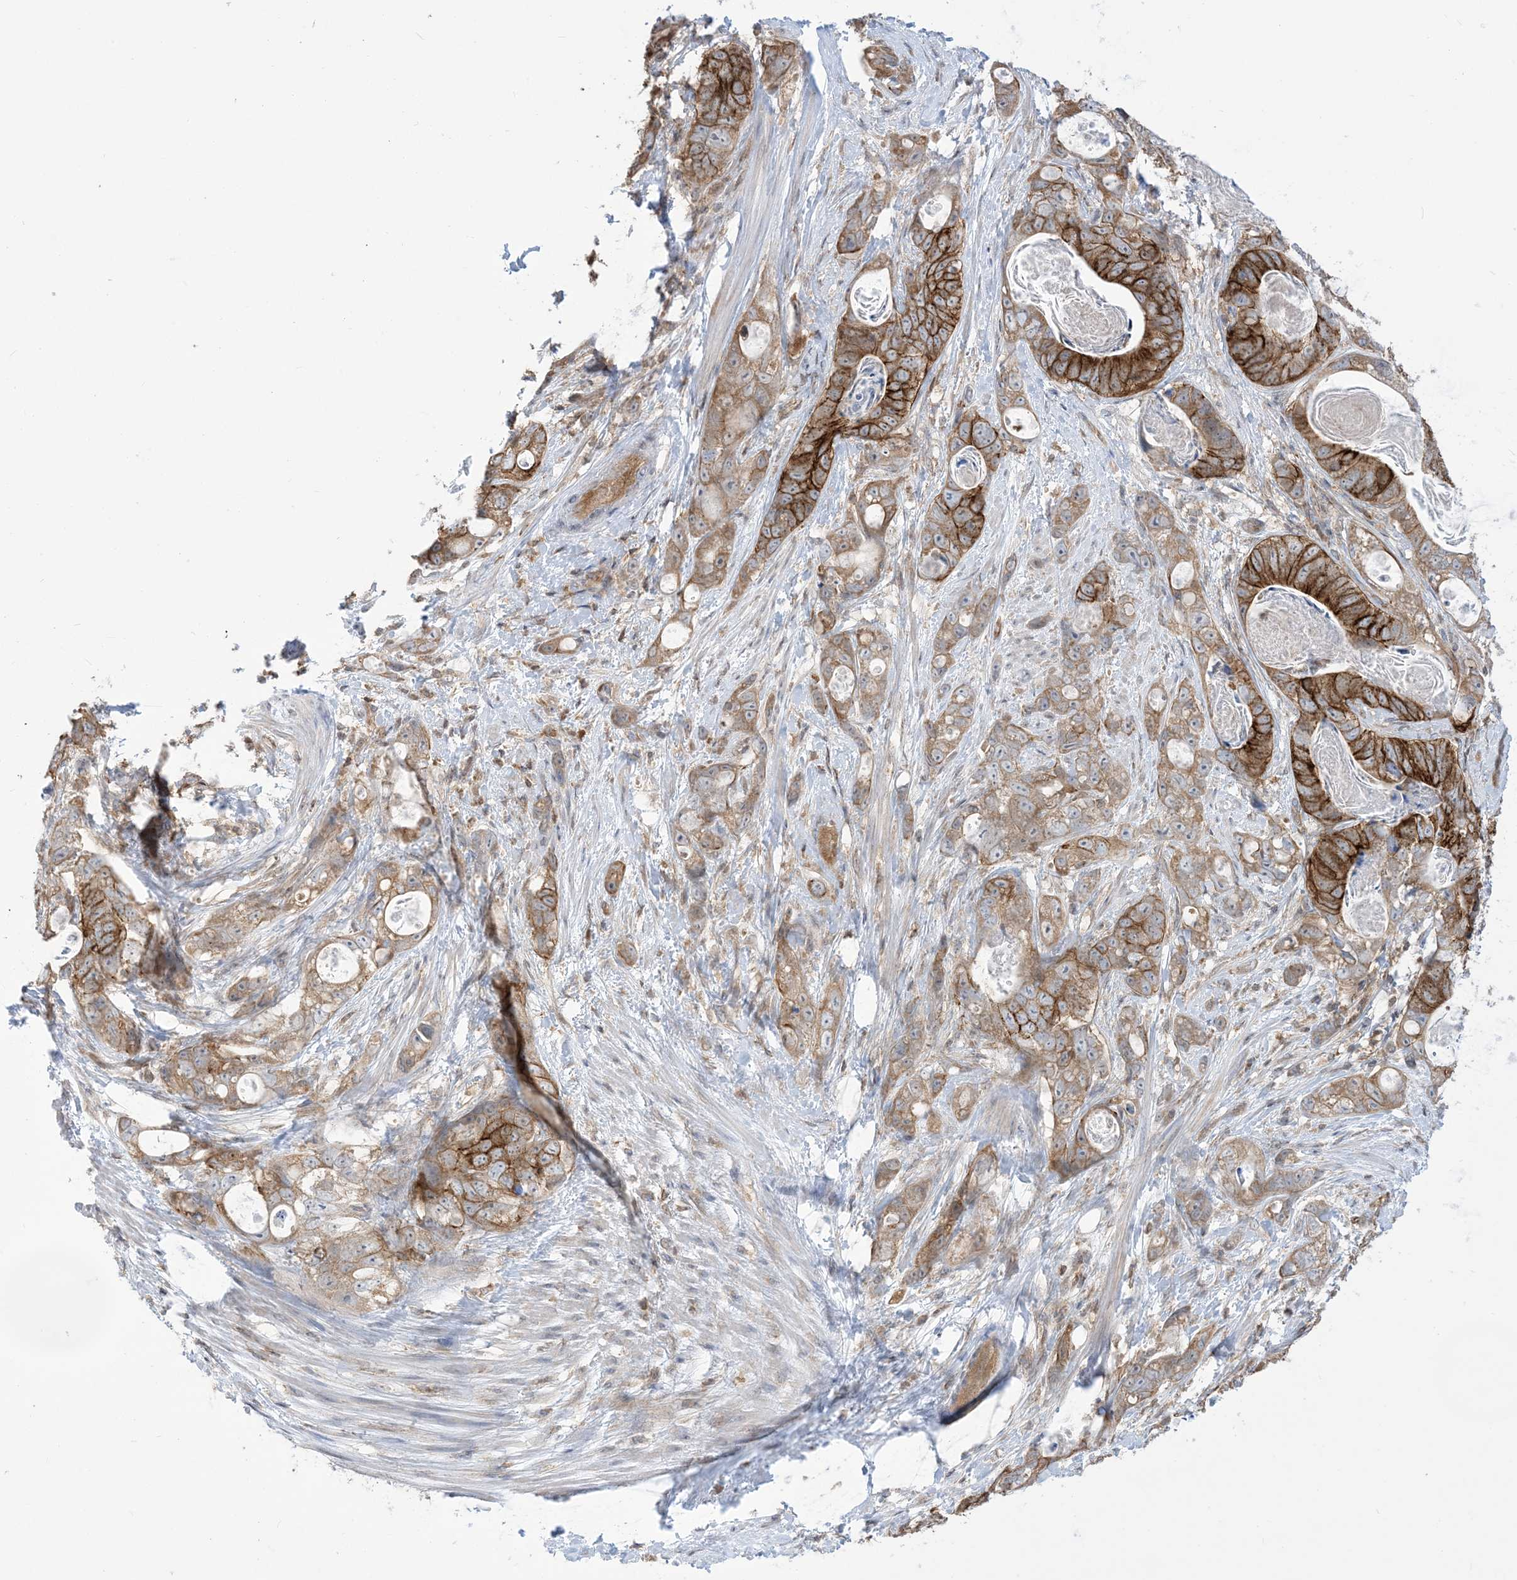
{"staining": {"intensity": "strong", "quantity": ">75%", "location": "cytoplasmic/membranous"}, "tissue": "stomach cancer", "cell_type": "Tumor cells", "image_type": "cancer", "snomed": [{"axis": "morphology", "description": "Normal tissue, NOS"}, {"axis": "morphology", "description": "Adenocarcinoma, NOS"}, {"axis": "topography", "description": "Stomach"}], "caption": "Brown immunohistochemical staining in stomach cancer exhibits strong cytoplasmic/membranous staining in about >75% of tumor cells.", "gene": "CASP4", "patient": {"sex": "female", "age": 89}}